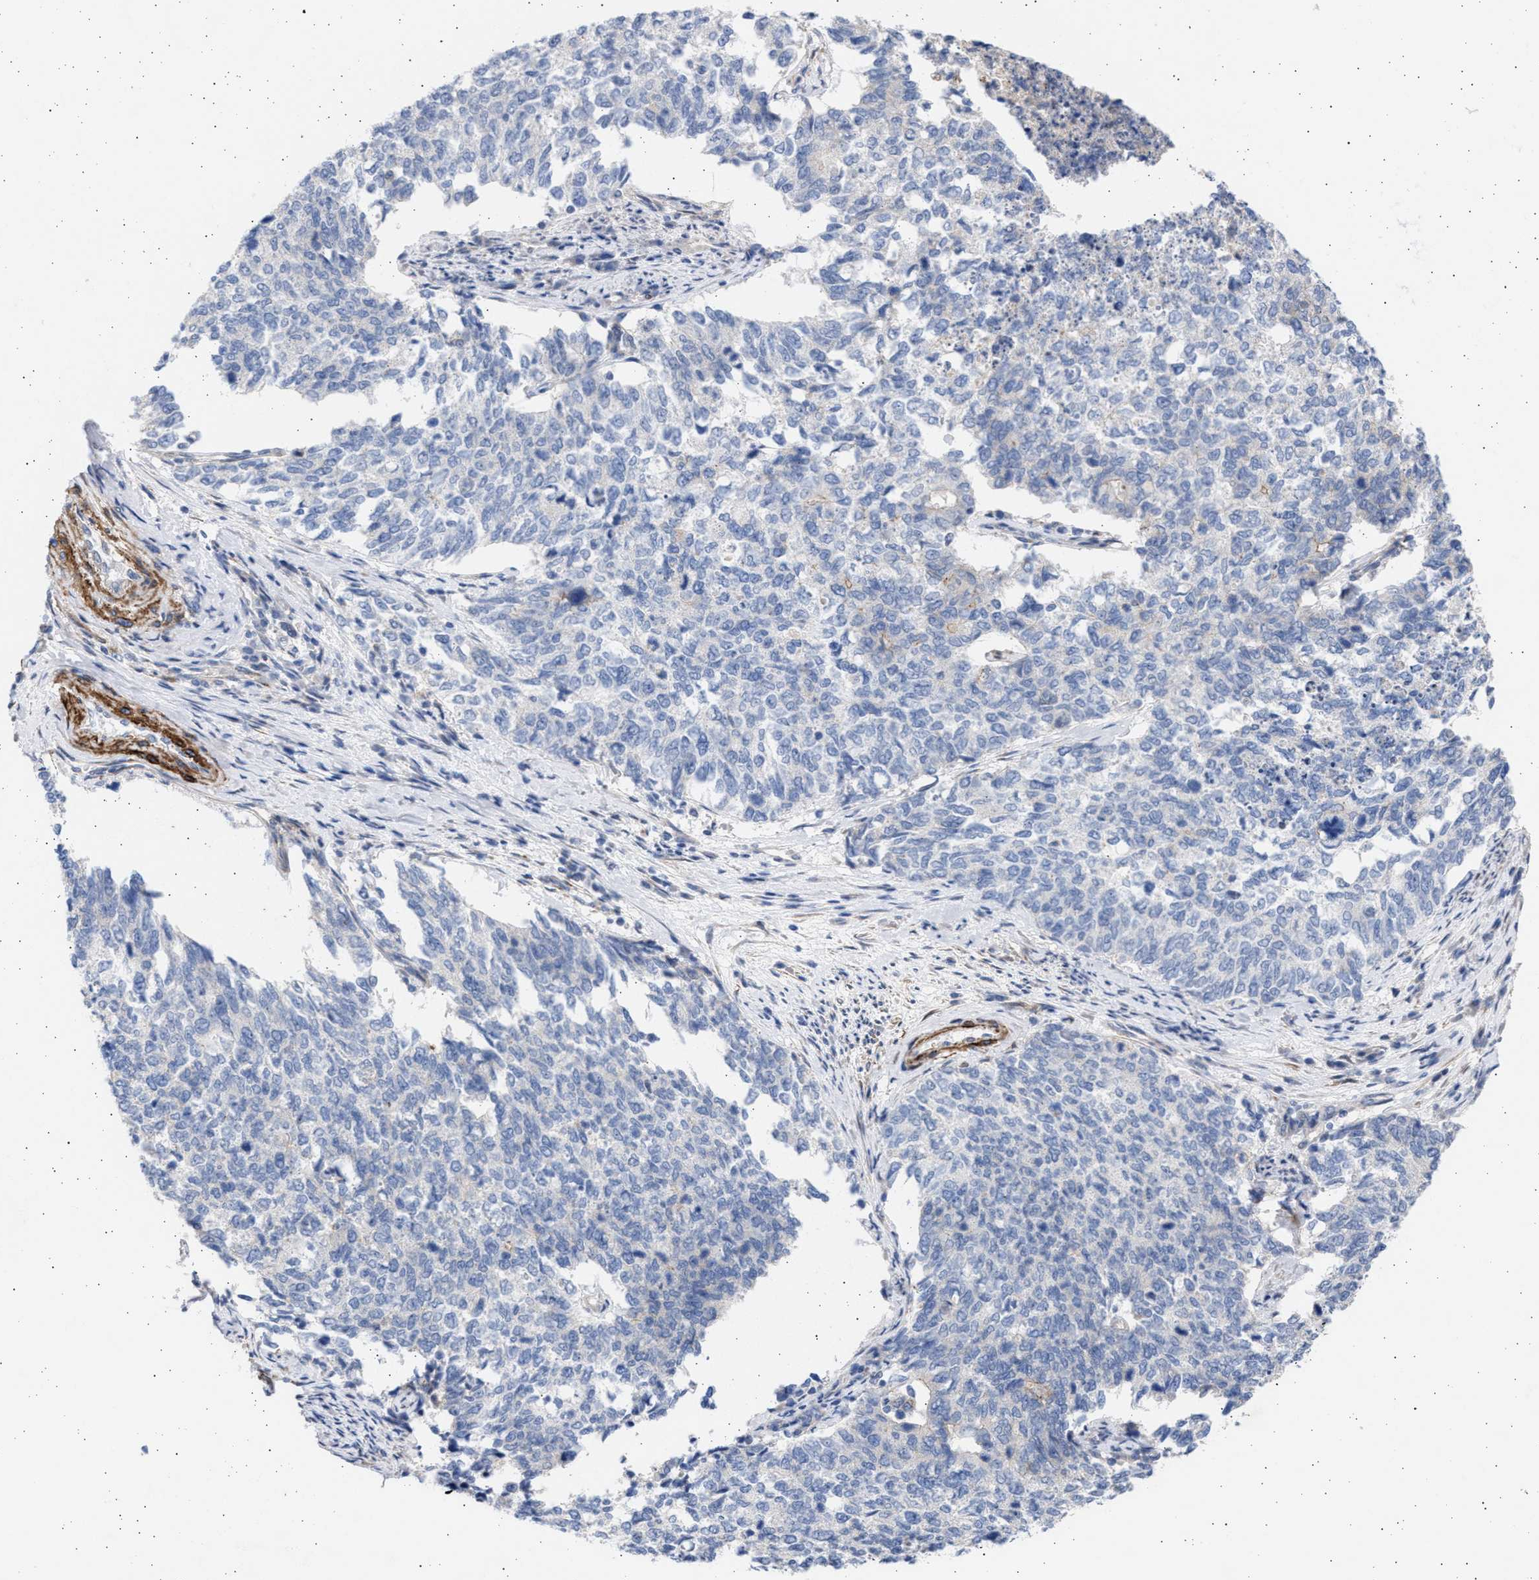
{"staining": {"intensity": "negative", "quantity": "none", "location": "none"}, "tissue": "cervical cancer", "cell_type": "Tumor cells", "image_type": "cancer", "snomed": [{"axis": "morphology", "description": "Squamous cell carcinoma, NOS"}, {"axis": "topography", "description": "Cervix"}], "caption": "A high-resolution micrograph shows immunohistochemistry staining of cervical squamous cell carcinoma, which displays no significant expression in tumor cells.", "gene": "NBR1", "patient": {"sex": "female", "age": 63}}